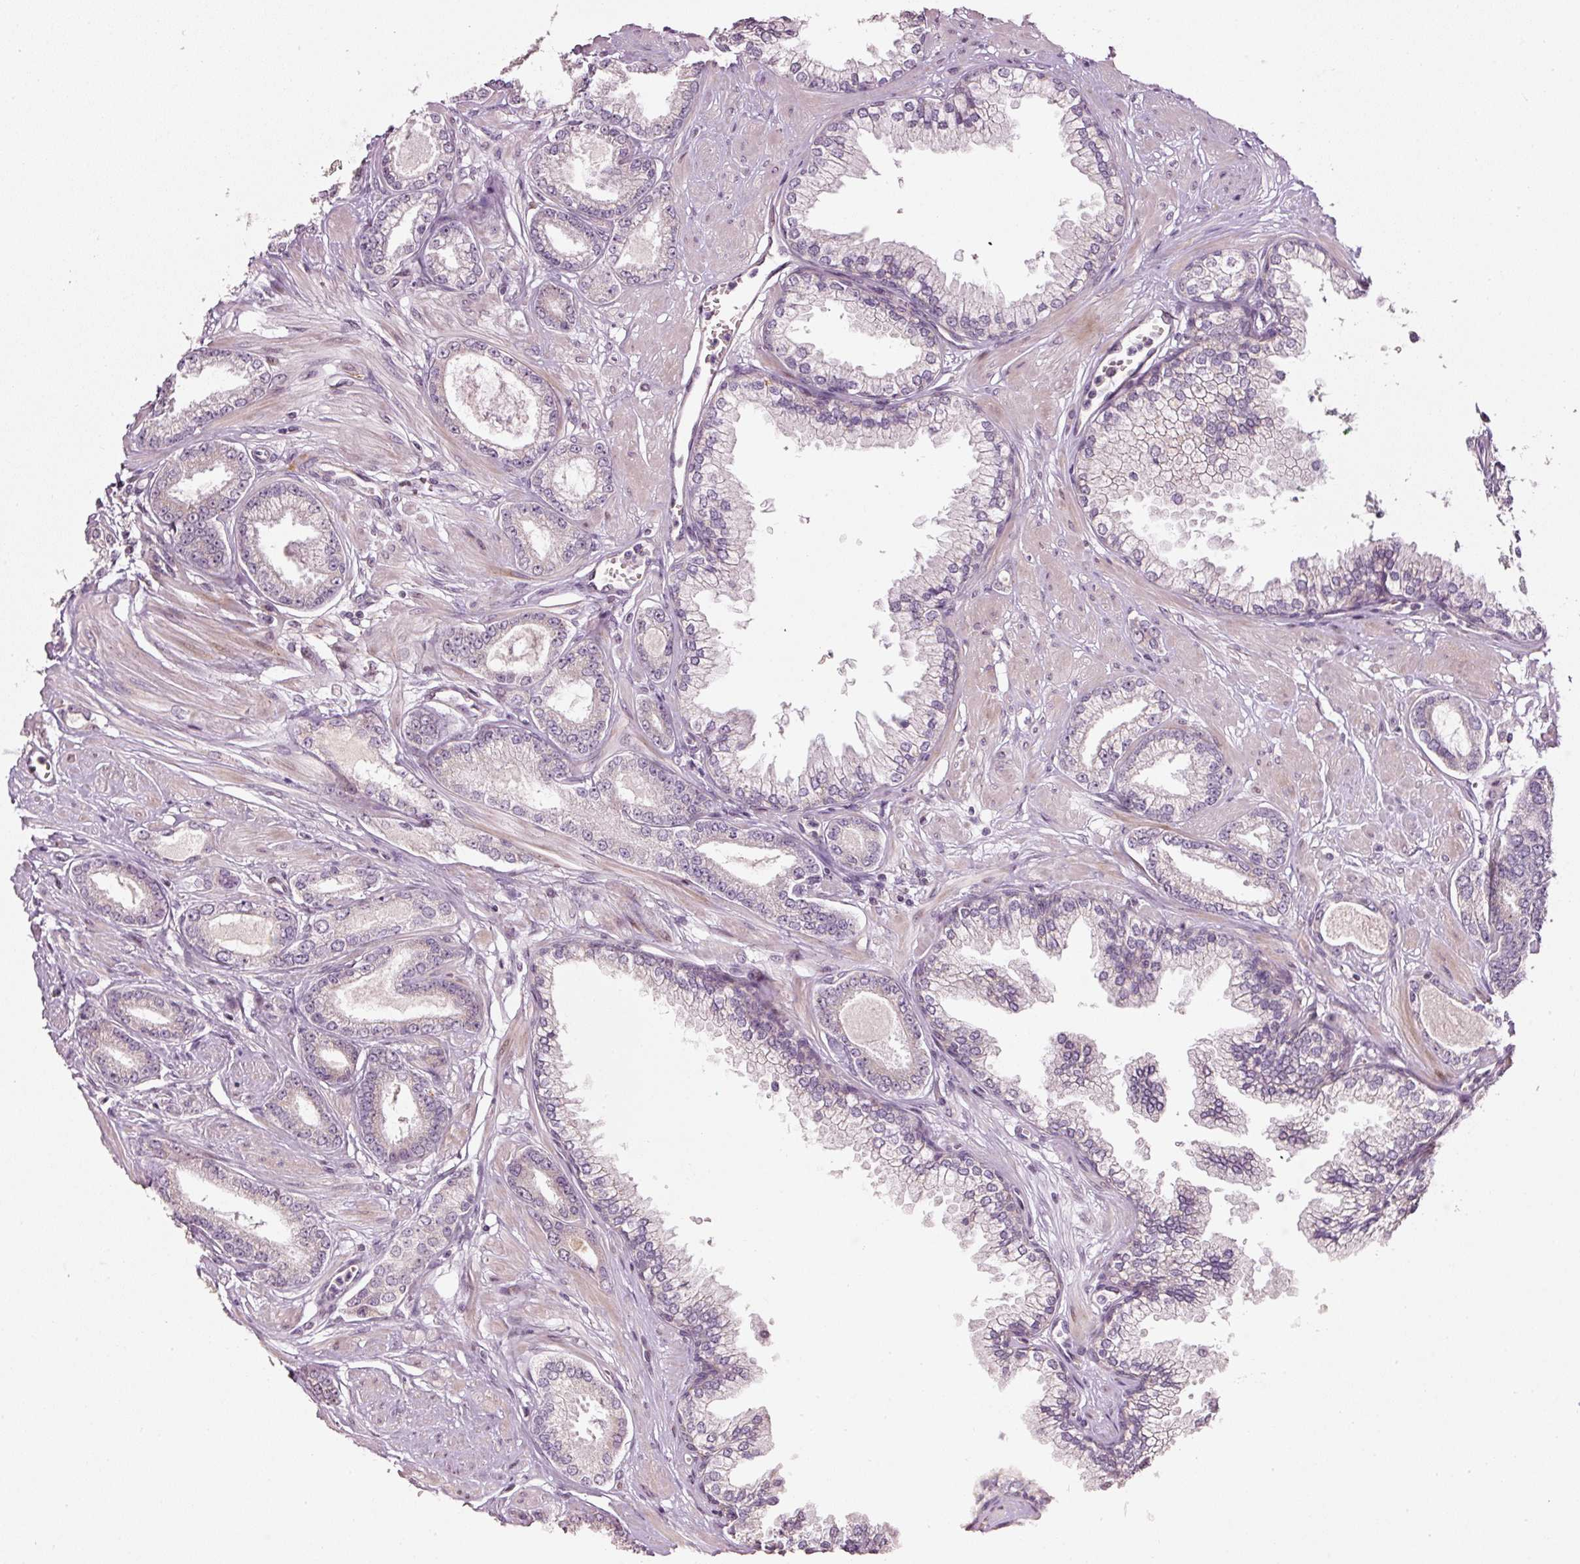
{"staining": {"intensity": "negative", "quantity": "none", "location": "none"}, "tissue": "prostate cancer", "cell_type": "Tumor cells", "image_type": "cancer", "snomed": [{"axis": "morphology", "description": "Adenocarcinoma, Low grade"}, {"axis": "topography", "description": "Prostate"}], "caption": "Tumor cells show no significant protein positivity in adenocarcinoma (low-grade) (prostate).", "gene": "TOB2", "patient": {"sex": "male", "age": 60}}